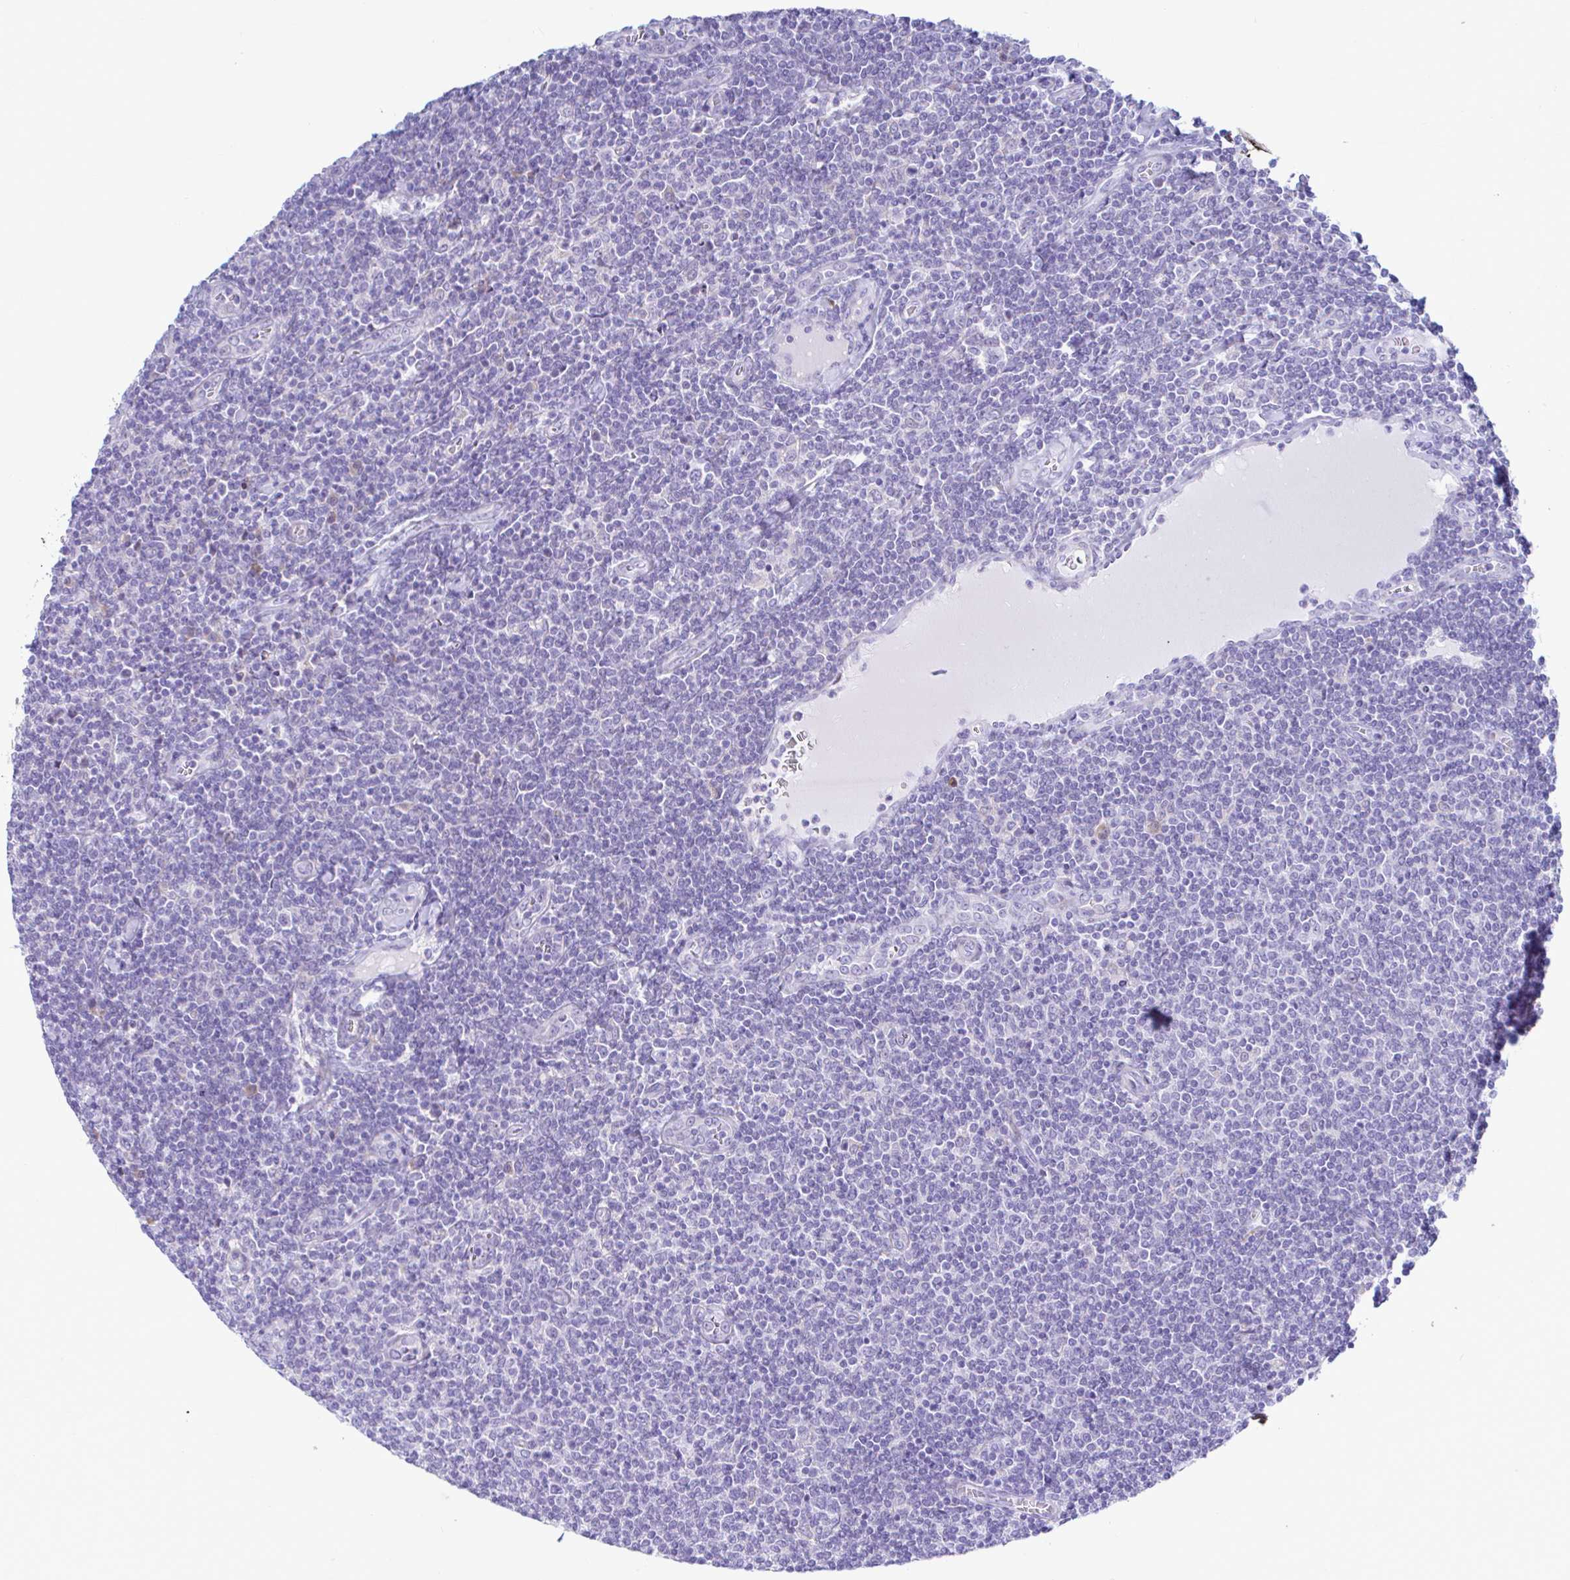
{"staining": {"intensity": "negative", "quantity": "none", "location": "none"}, "tissue": "lymphoma", "cell_type": "Tumor cells", "image_type": "cancer", "snomed": [{"axis": "morphology", "description": "Malignant lymphoma, non-Hodgkin's type, Low grade"}, {"axis": "topography", "description": "Lymph node"}], "caption": "Immunohistochemistry (IHC) histopathology image of neoplastic tissue: malignant lymphoma, non-Hodgkin's type (low-grade) stained with DAB demonstrates no significant protein expression in tumor cells. Nuclei are stained in blue.", "gene": "NBPF3", "patient": {"sex": "male", "age": 52}}